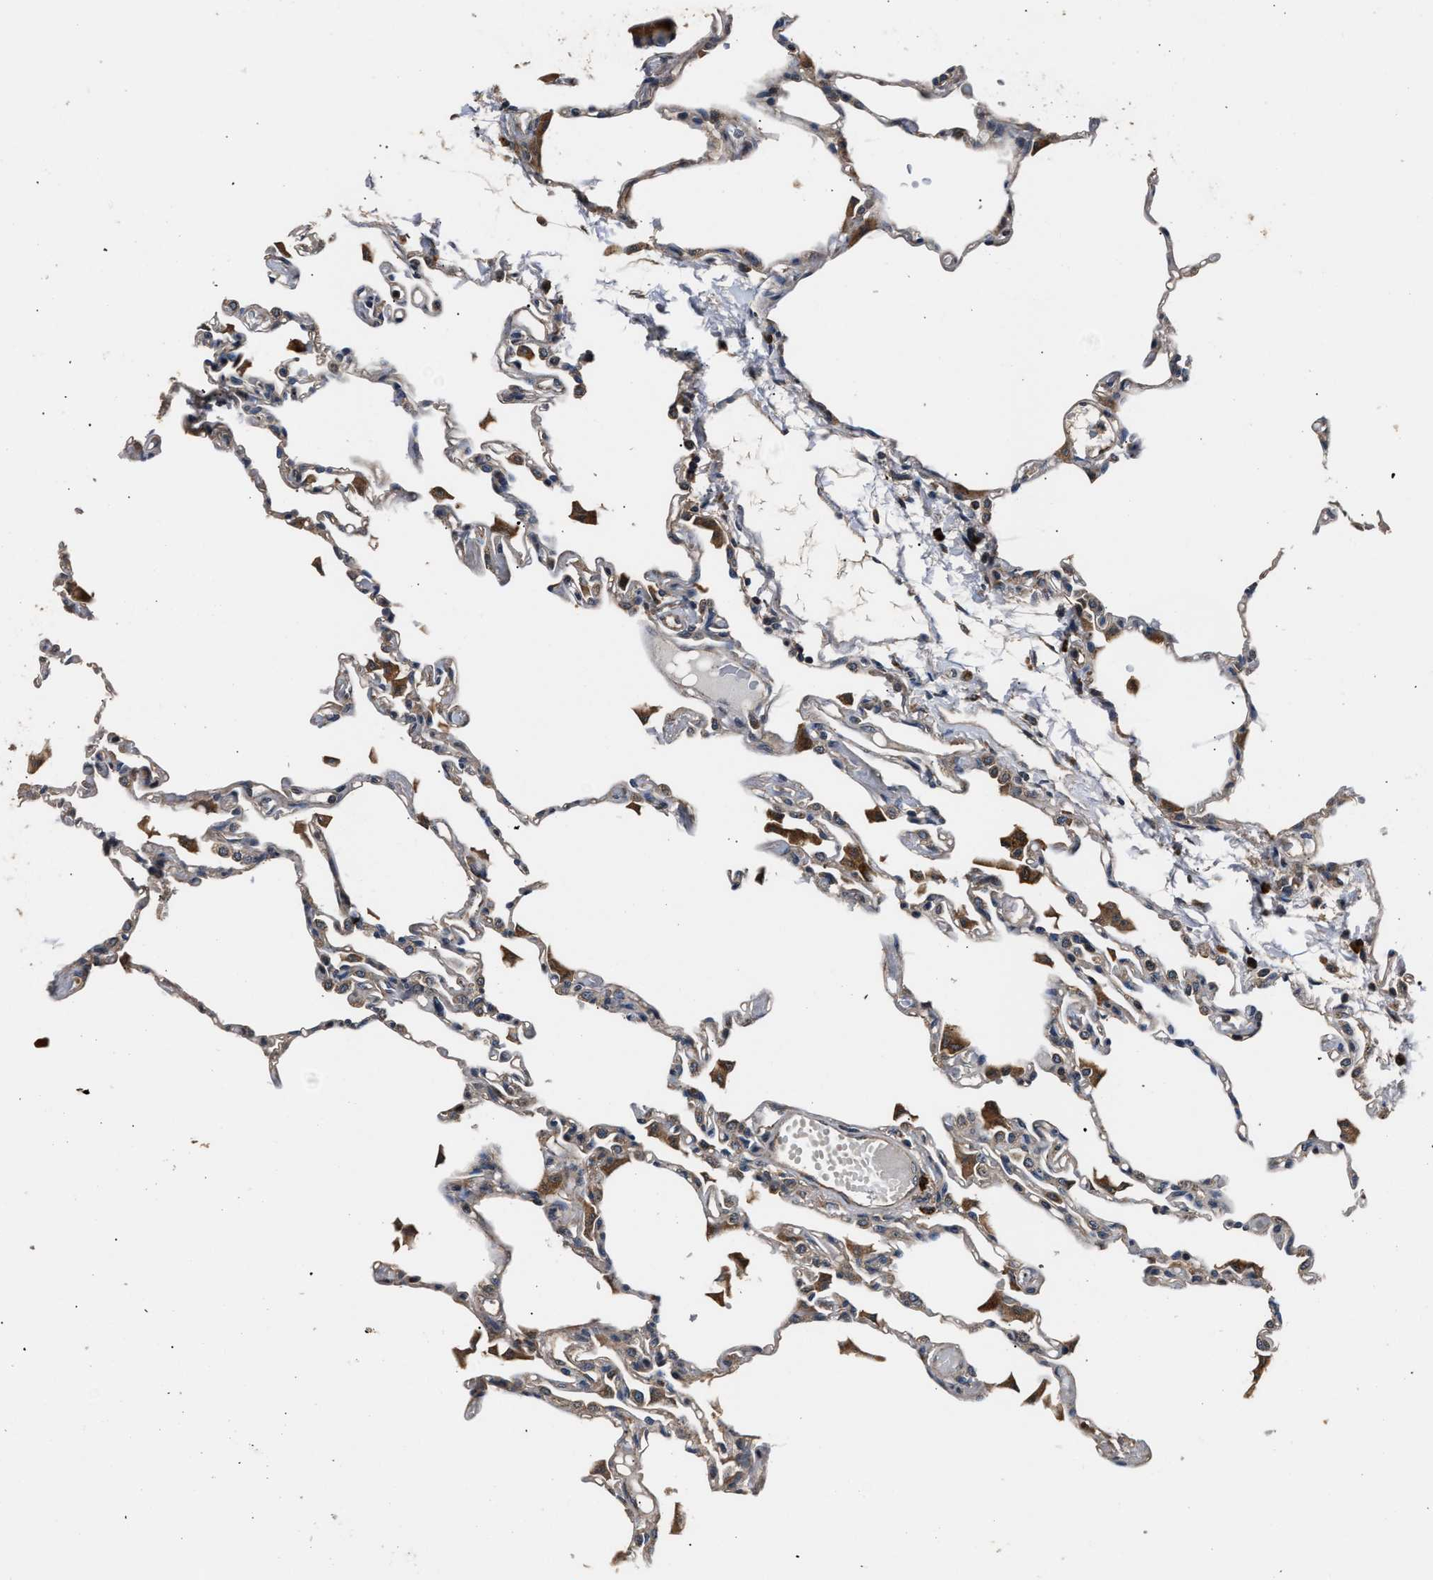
{"staining": {"intensity": "moderate", "quantity": "<25%", "location": "cytoplasmic/membranous"}, "tissue": "lung", "cell_type": "Alveolar cells", "image_type": "normal", "snomed": [{"axis": "morphology", "description": "Normal tissue, NOS"}, {"axis": "topography", "description": "Lung"}], "caption": "Protein expression analysis of normal lung demonstrates moderate cytoplasmic/membranous staining in approximately <25% of alveolar cells. The staining is performed using DAB brown chromogen to label protein expression. The nuclei are counter-stained blue using hematoxylin.", "gene": "IMPDH2", "patient": {"sex": "female", "age": 49}}